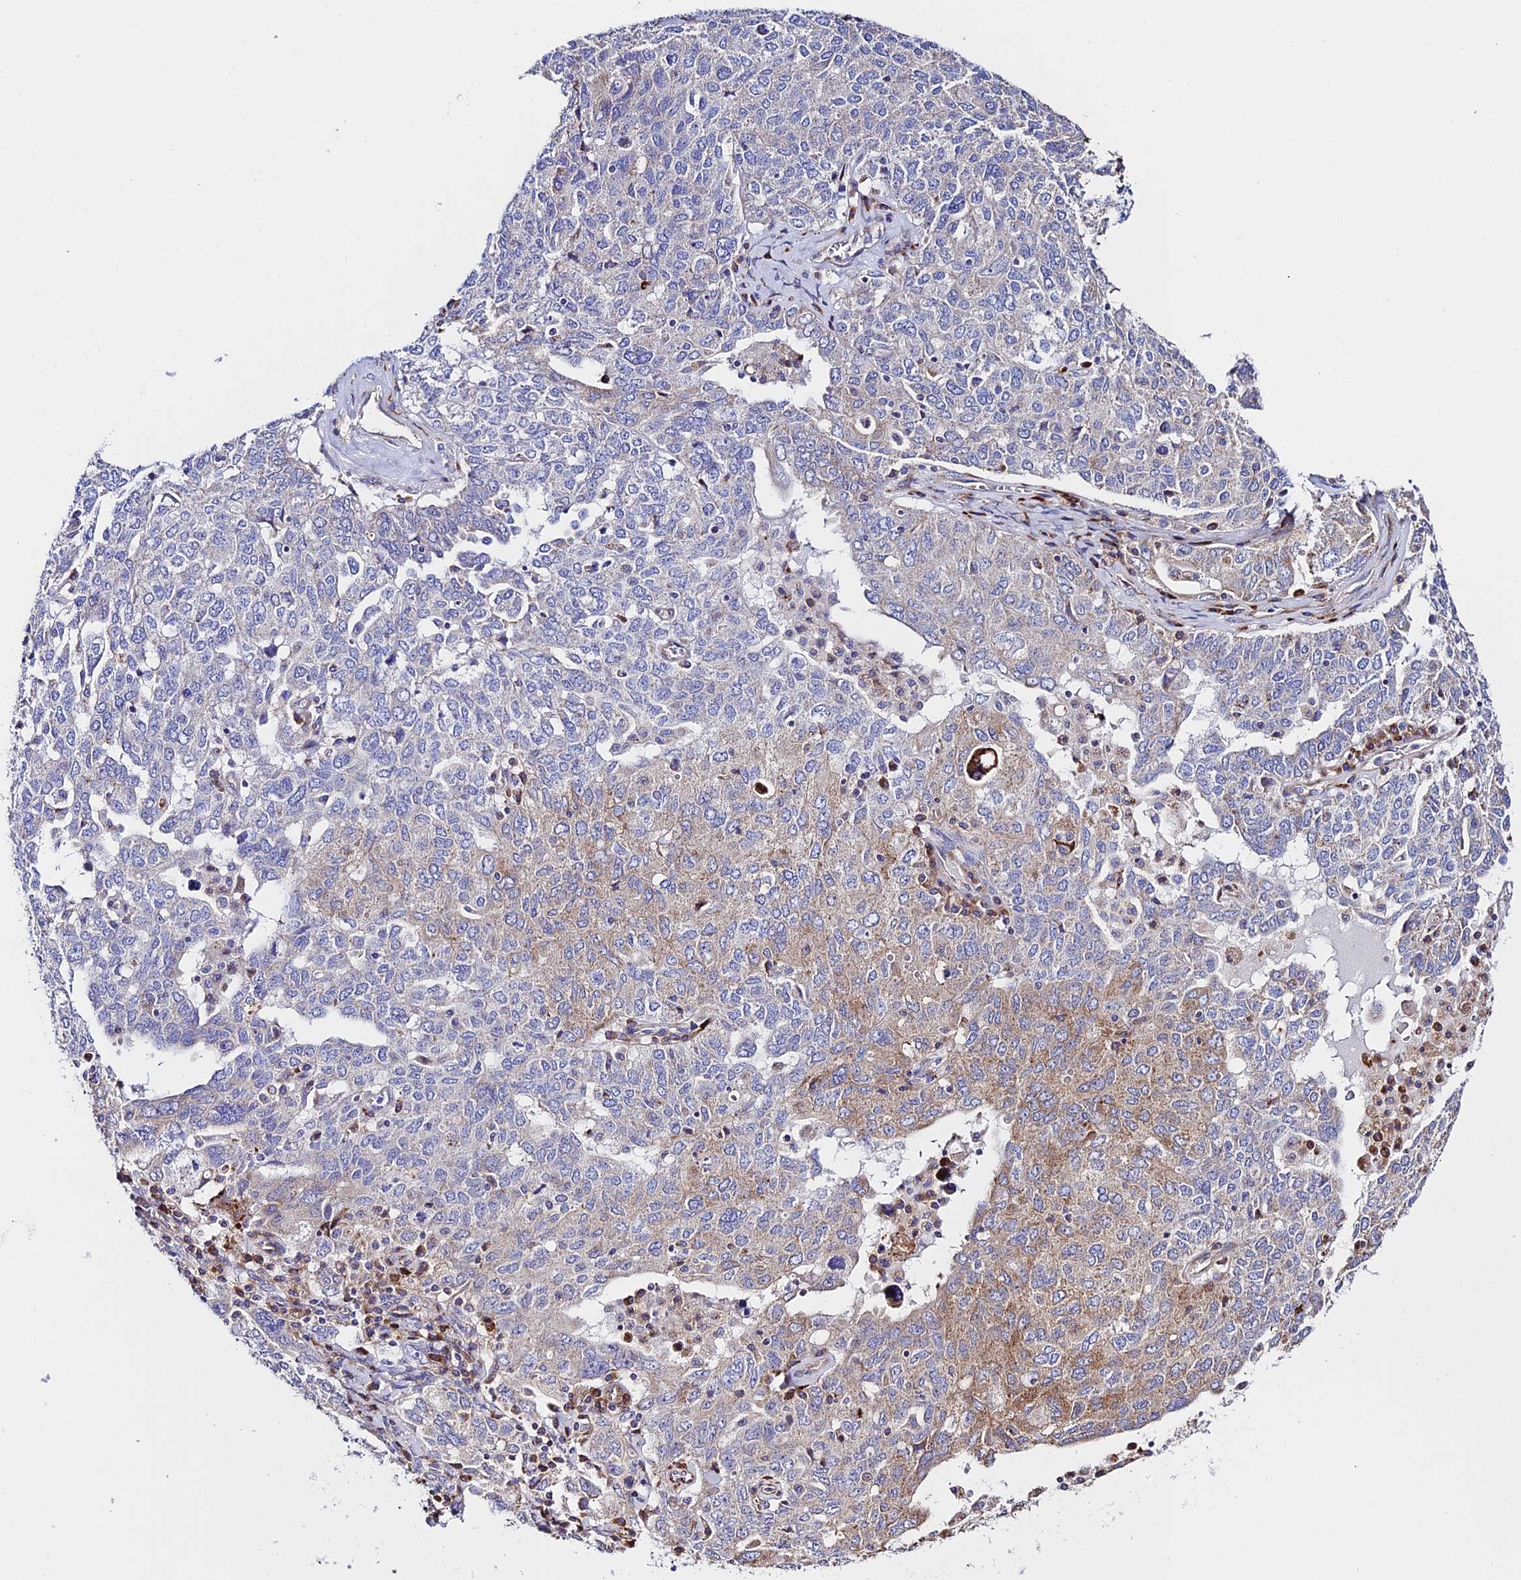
{"staining": {"intensity": "moderate", "quantity": "<25%", "location": "cytoplasmic/membranous"}, "tissue": "ovarian cancer", "cell_type": "Tumor cells", "image_type": "cancer", "snomed": [{"axis": "morphology", "description": "Carcinoma, endometroid"}, {"axis": "topography", "description": "Ovary"}], "caption": "A high-resolution photomicrograph shows immunohistochemistry (IHC) staining of ovarian endometroid carcinoma, which exhibits moderate cytoplasmic/membranous staining in about <25% of tumor cells.", "gene": "VPS13C", "patient": {"sex": "female", "age": 62}}